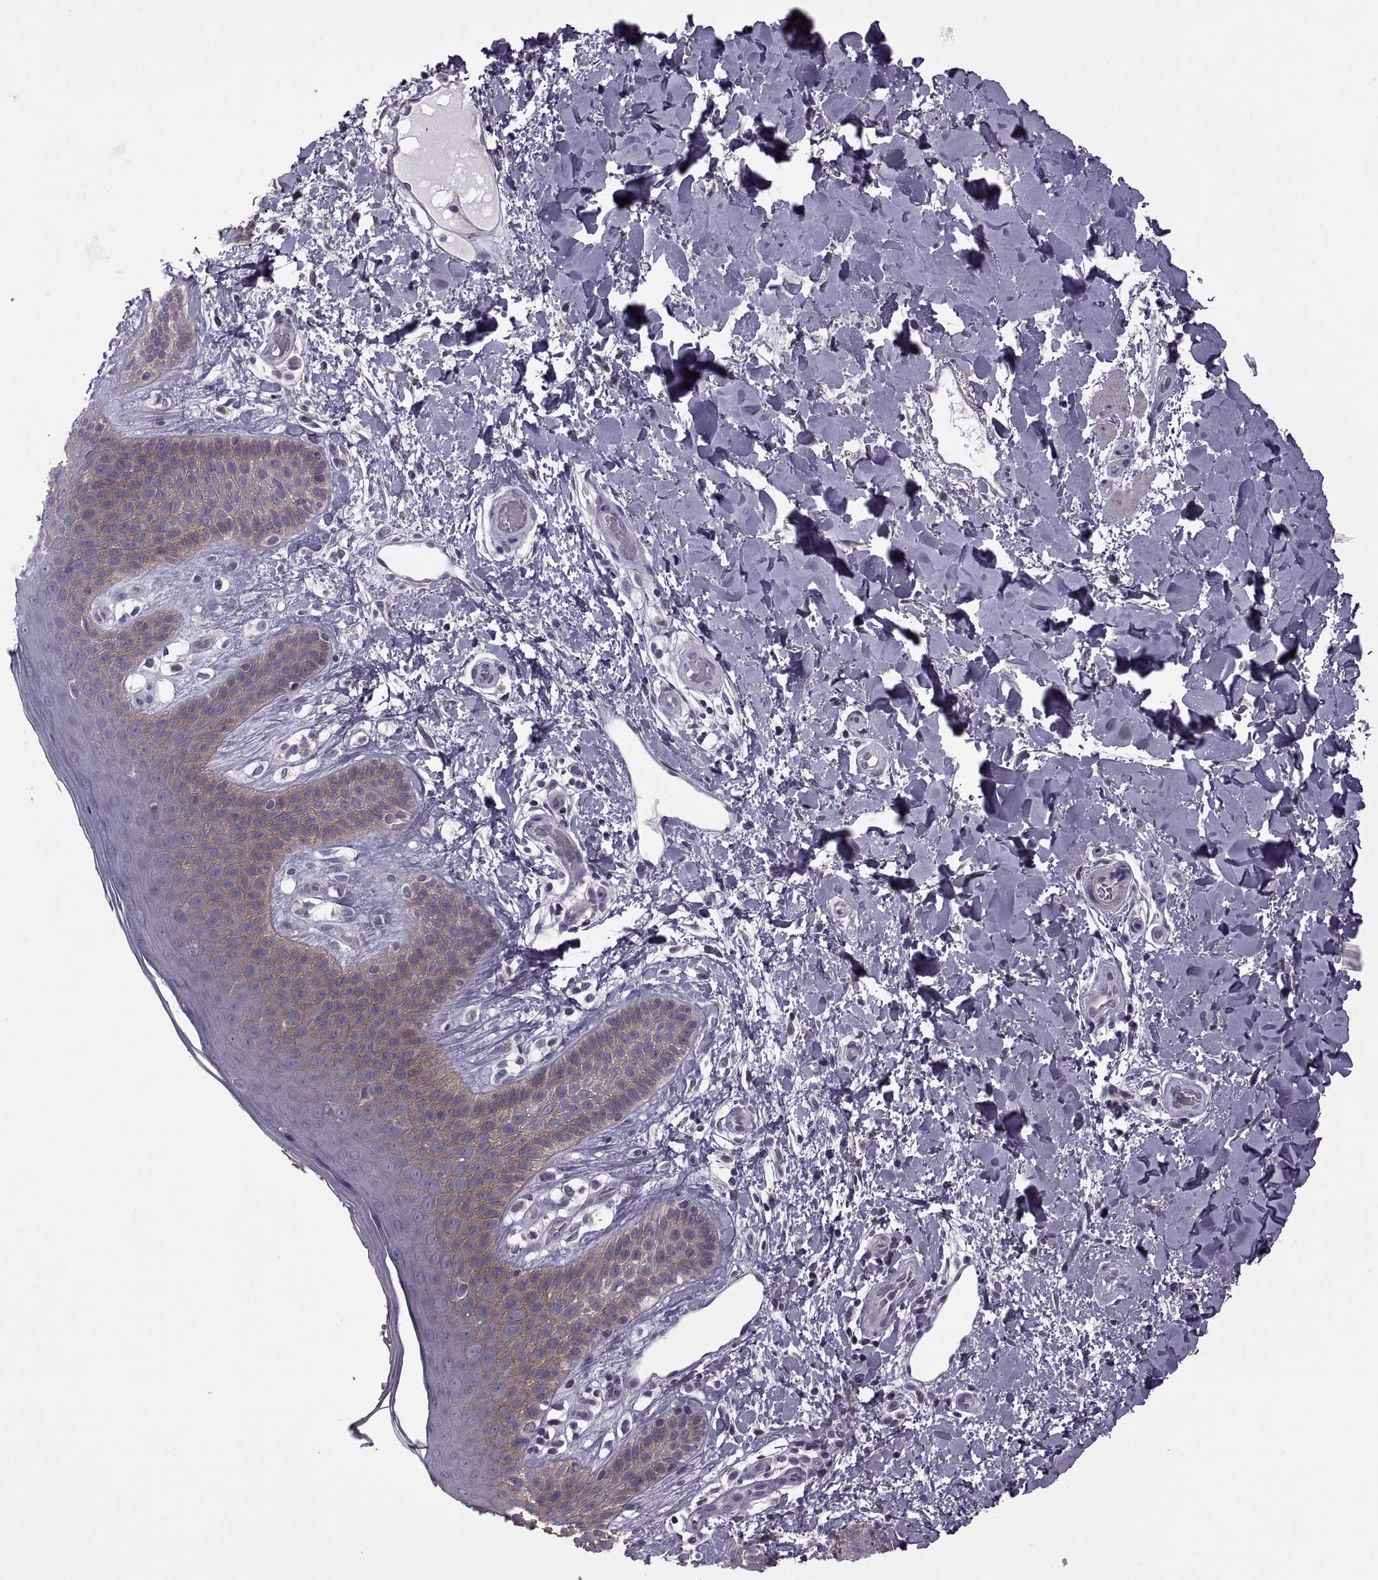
{"staining": {"intensity": "weak", "quantity": "25%-75%", "location": "cytoplasmic/membranous"}, "tissue": "skin", "cell_type": "Epidermal cells", "image_type": "normal", "snomed": [{"axis": "morphology", "description": "Normal tissue, NOS"}, {"axis": "topography", "description": "Anal"}], "caption": "A brown stain shows weak cytoplasmic/membranous staining of a protein in epidermal cells of normal skin. (Brightfield microscopy of DAB IHC at high magnification).", "gene": "RIPK4", "patient": {"sex": "male", "age": 36}}